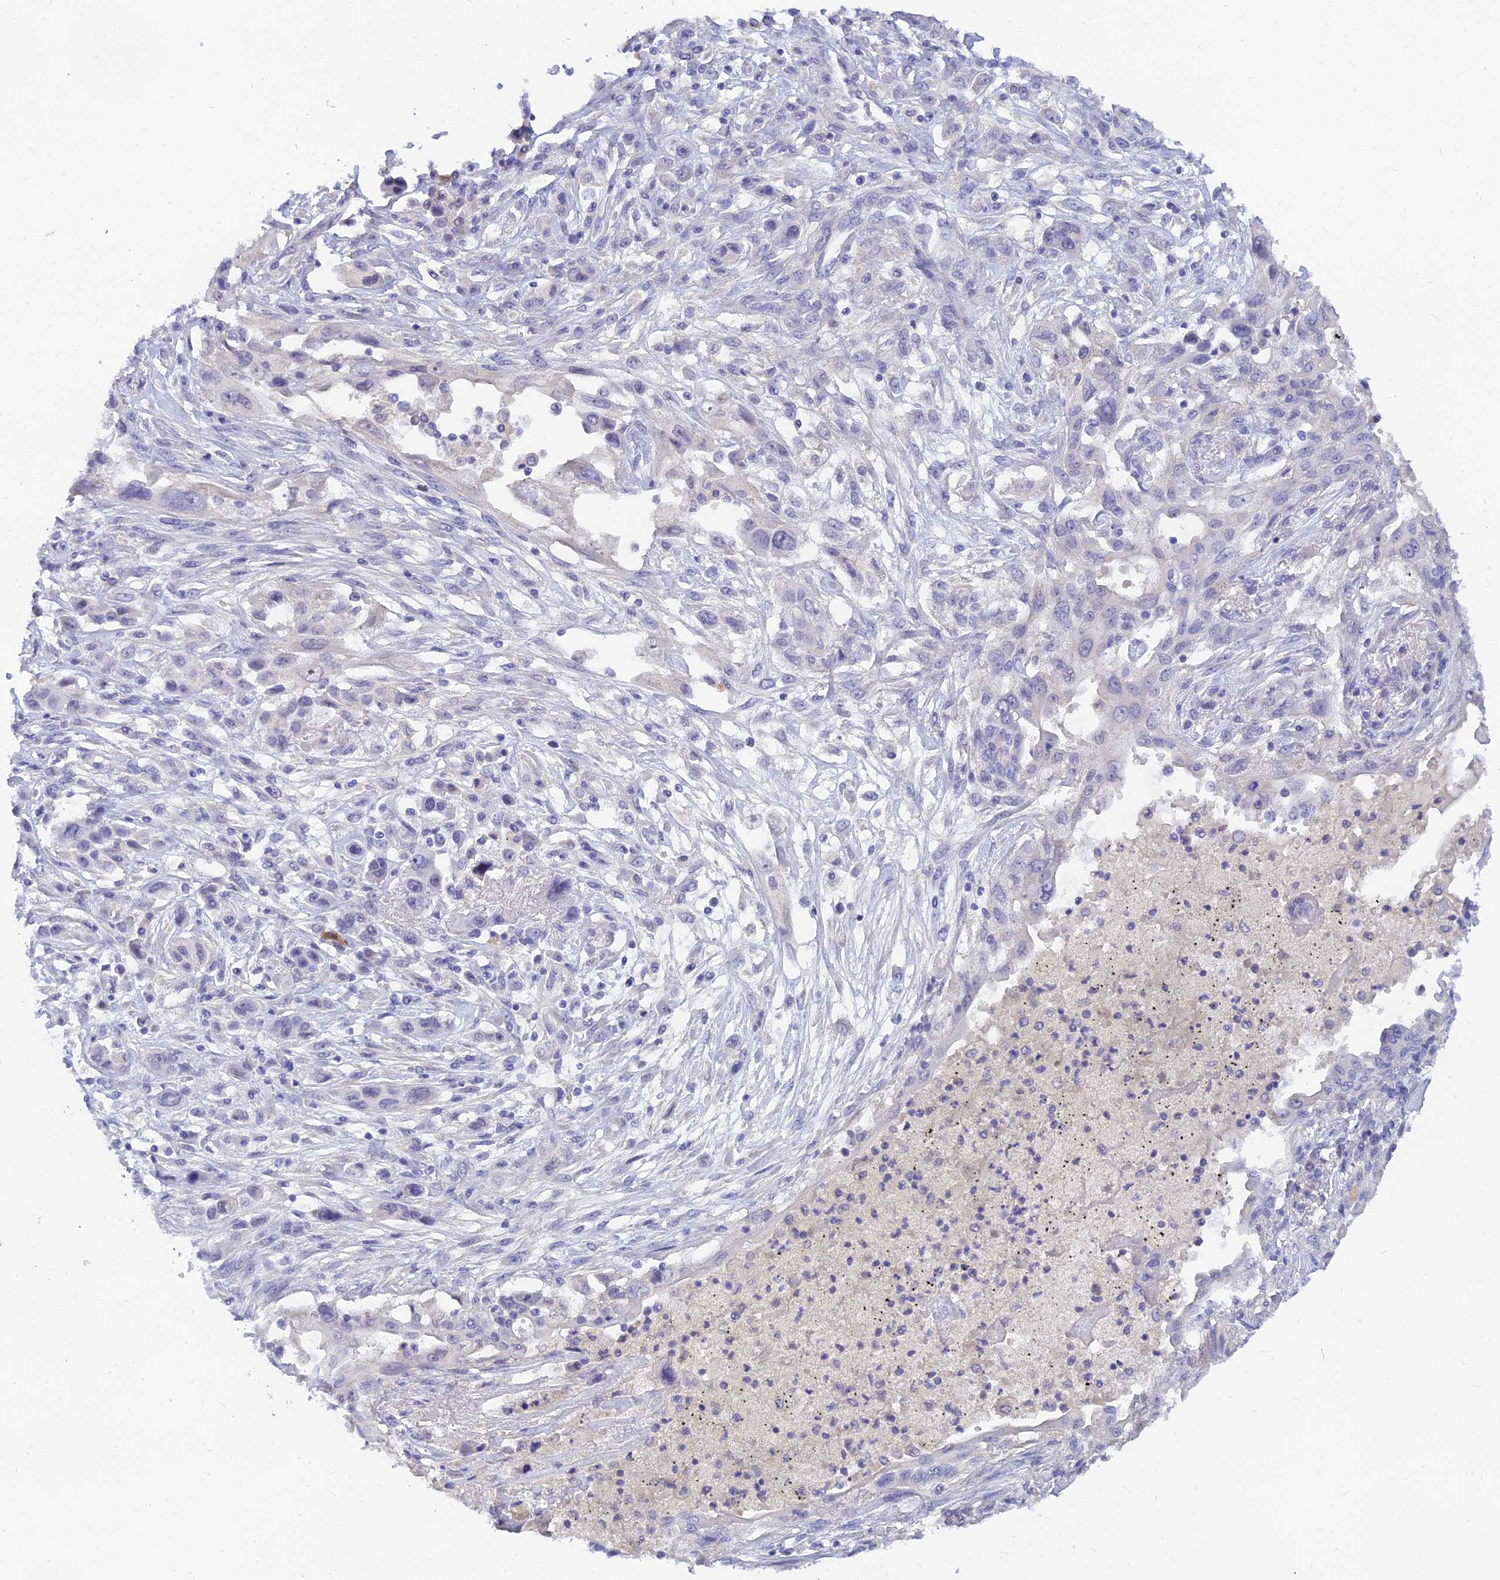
{"staining": {"intensity": "negative", "quantity": "none", "location": "none"}, "tissue": "lung cancer", "cell_type": "Tumor cells", "image_type": "cancer", "snomed": [{"axis": "morphology", "description": "Squamous cell carcinoma, NOS"}, {"axis": "topography", "description": "Lung"}], "caption": "Immunohistochemistry micrograph of lung cancer stained for a protein (brown), which shows no staining in tumor cells.", "gene": "TMEM161B", "patient": {"sex": "female", "age": 70}}